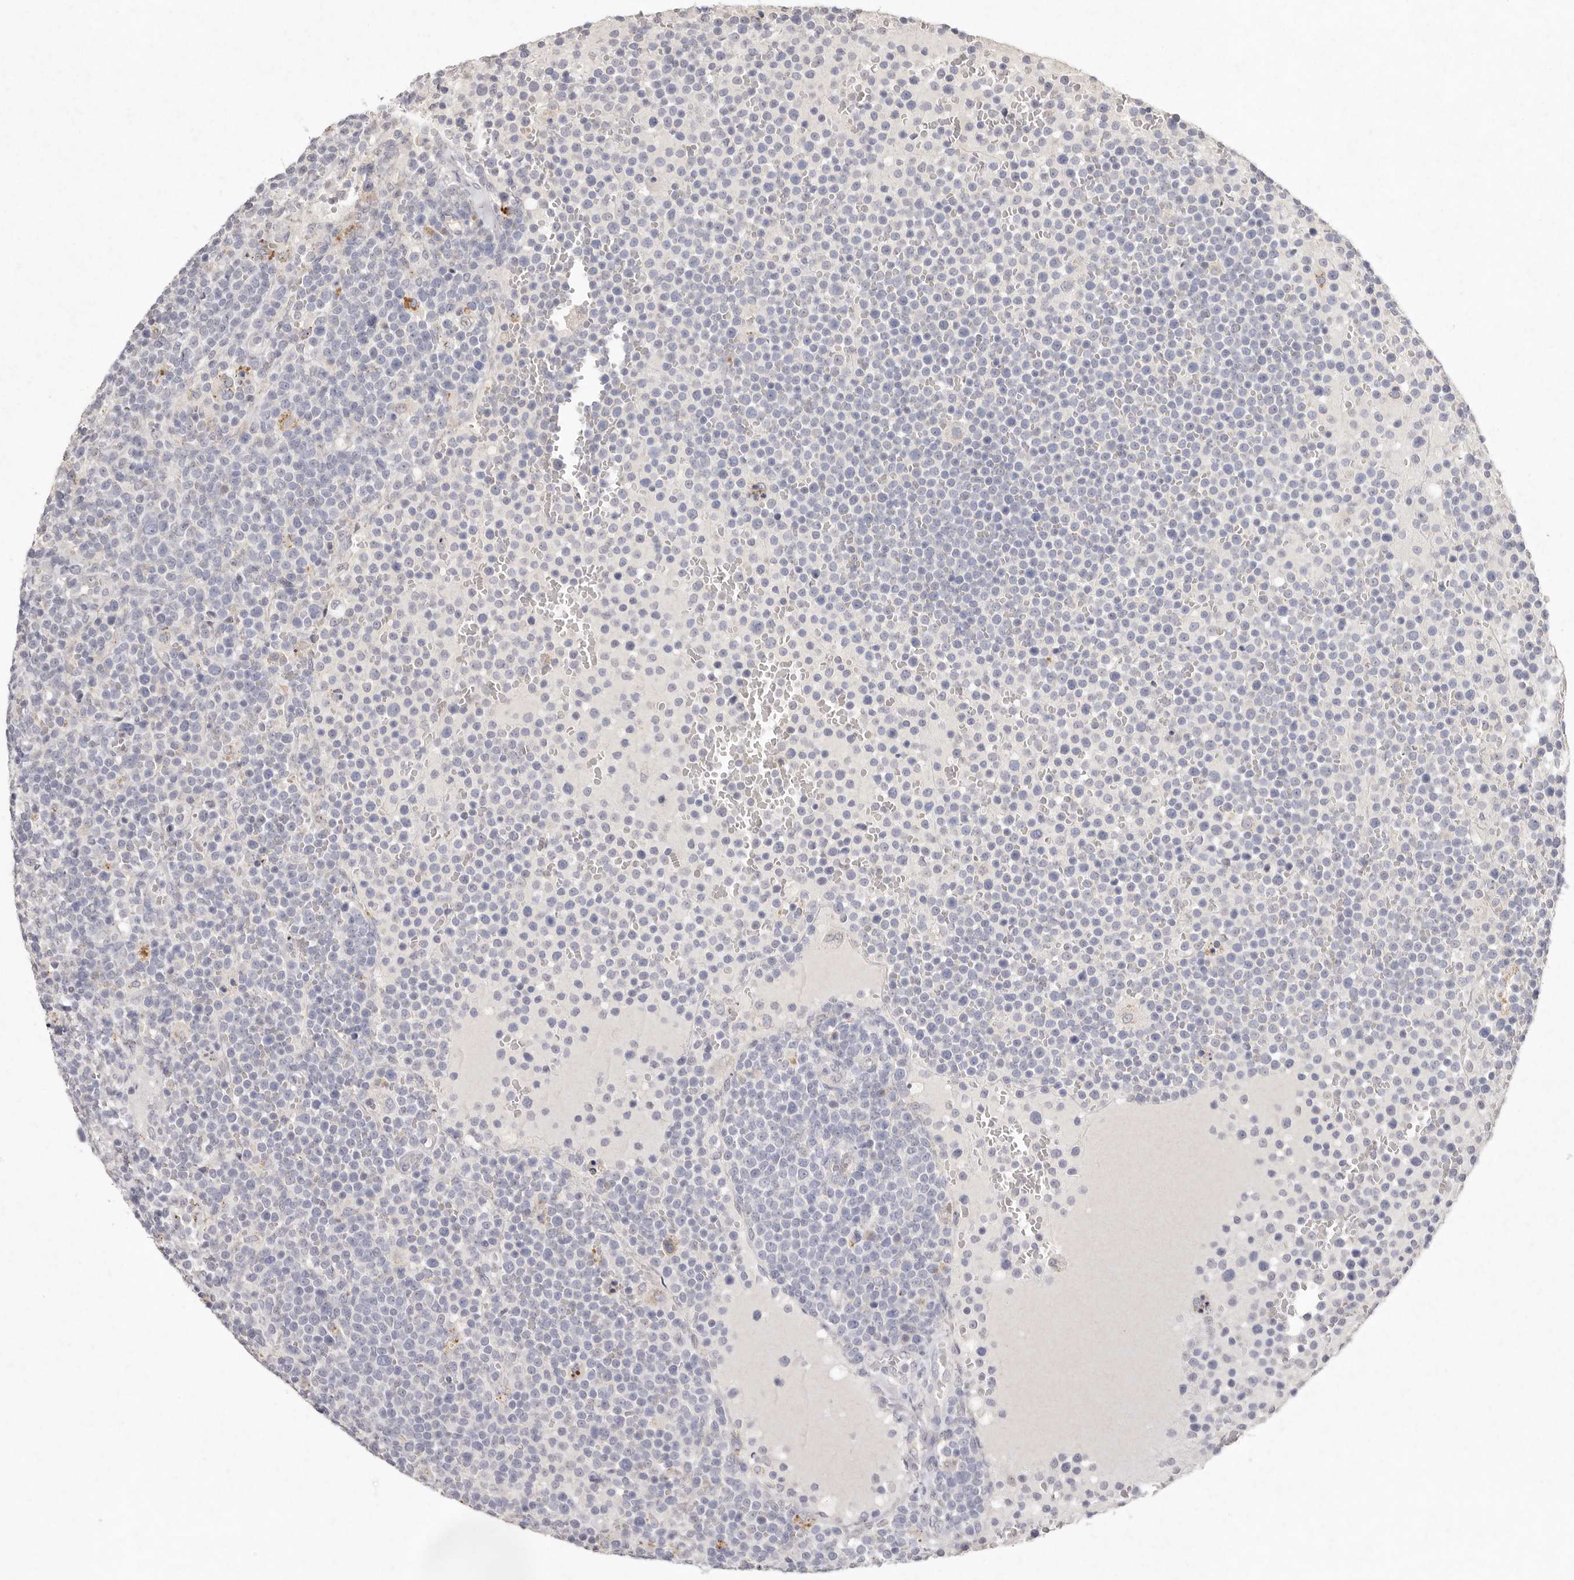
{"staining": {"intensity": "negative", "quantity": "none", "location": "none"}, "tissue": "lymphoma", "cell_type": "Tumor cells", "image_type": "cancer", "snomed": [{"axis": "morphology", "description": "Malignant lymphoma, non-Hodgkin's type, High grade"}, {"axis": "topography", "description": "Lymph node"}], "caption": "An image of lymphoma stained for a protein demonstrates no brown staining in tumor cells.", "gene": "FAM185A", "patient": {"sex": "male", "age": 61}}